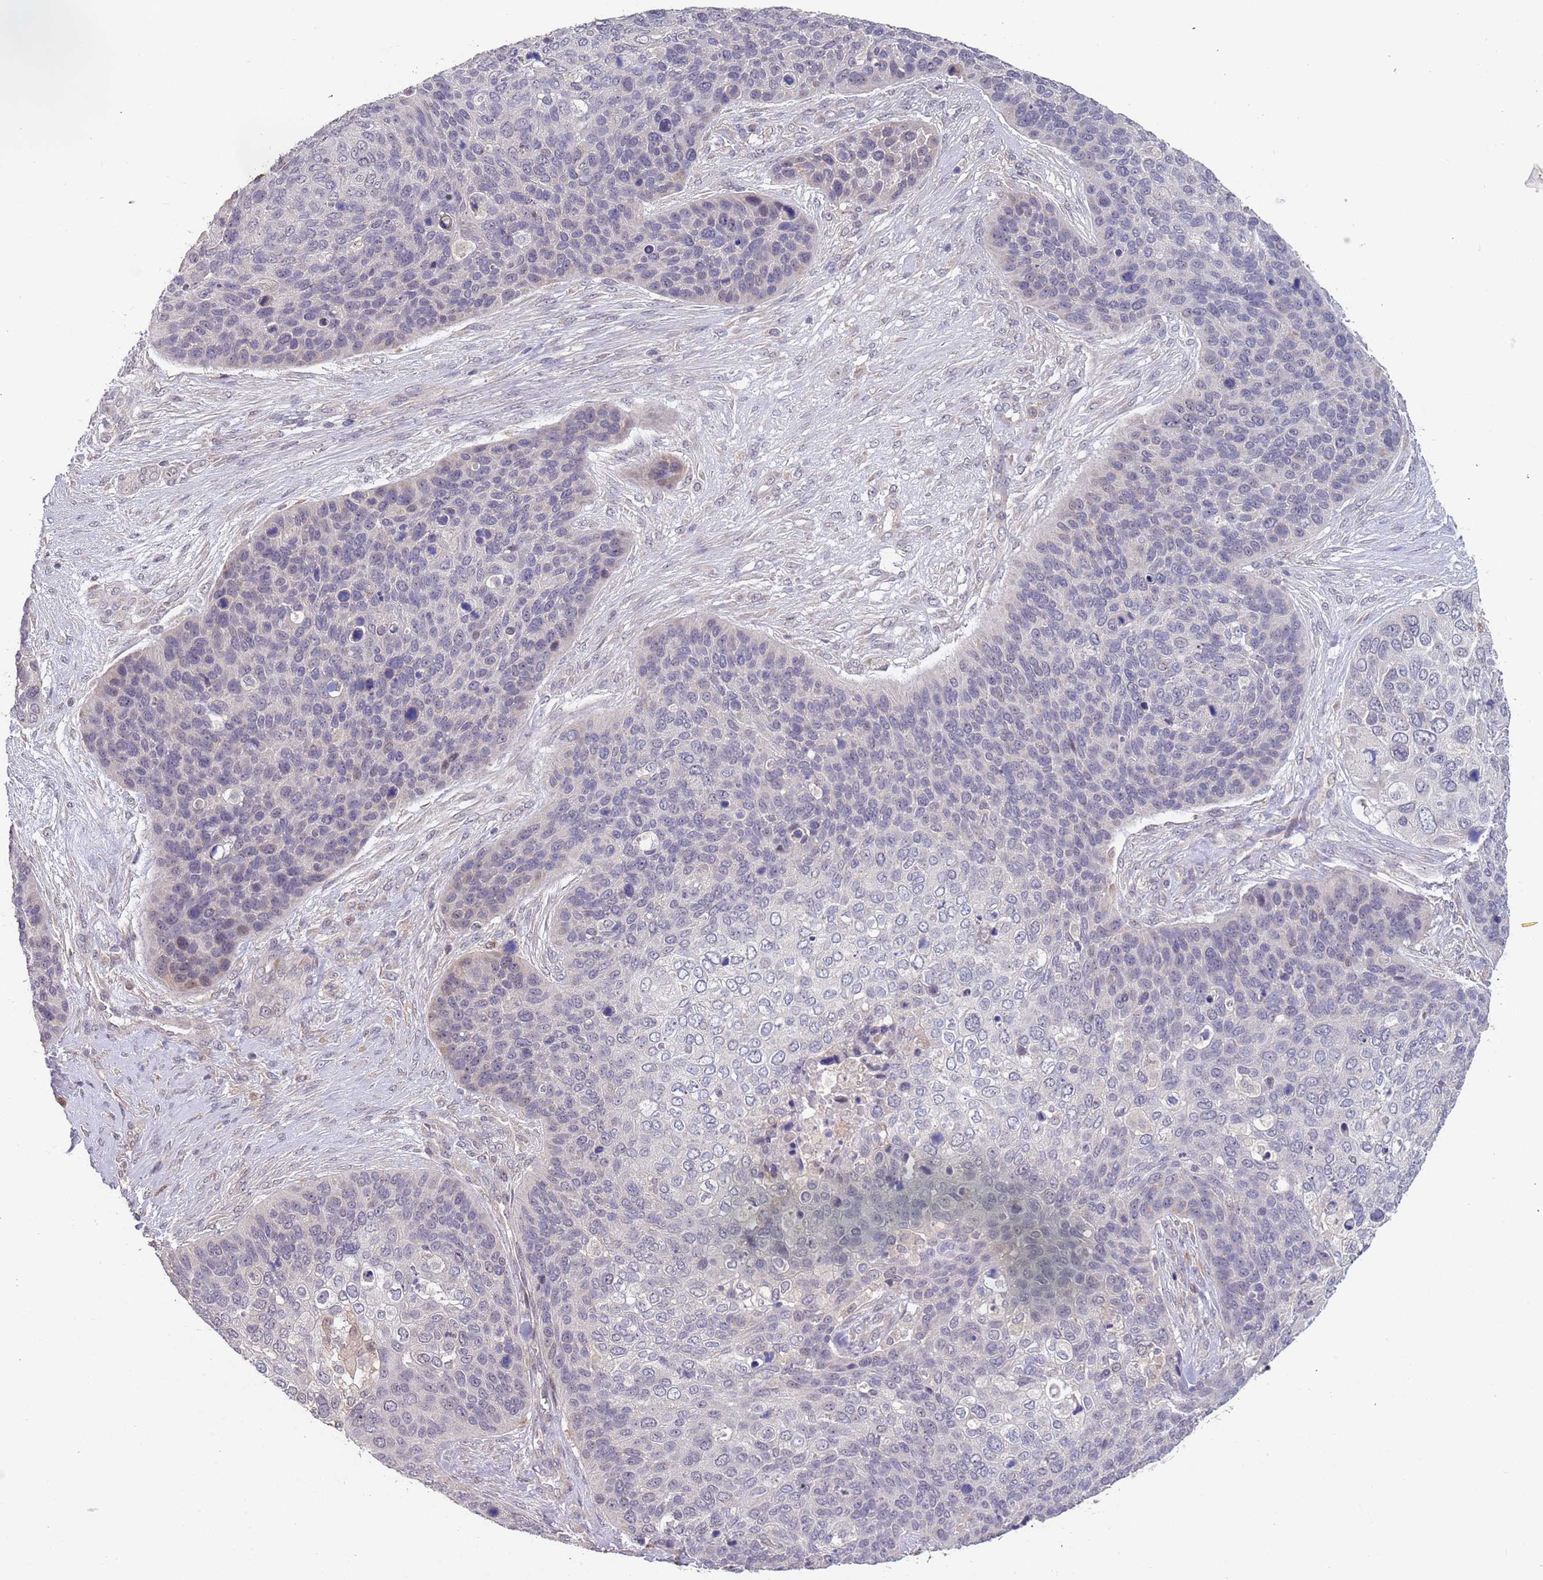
{"staining": {"intensity": "negative", "quantity": "none", "location": "none"}, "tissue": "skin cancer", "cell_type": "Tumor cells", "image_type": "cancer", "snomed": [{"axis": "morphology", "description": "Basal cell carcinoma"}, {"axis": "topography", "description": "Skin"}], "caption": "Photomicrograph shows no protein expression in tumor cells of skin cancer tissue.", "gene": "TMEM64", "patient": {"sex": "female", "age": 74}}